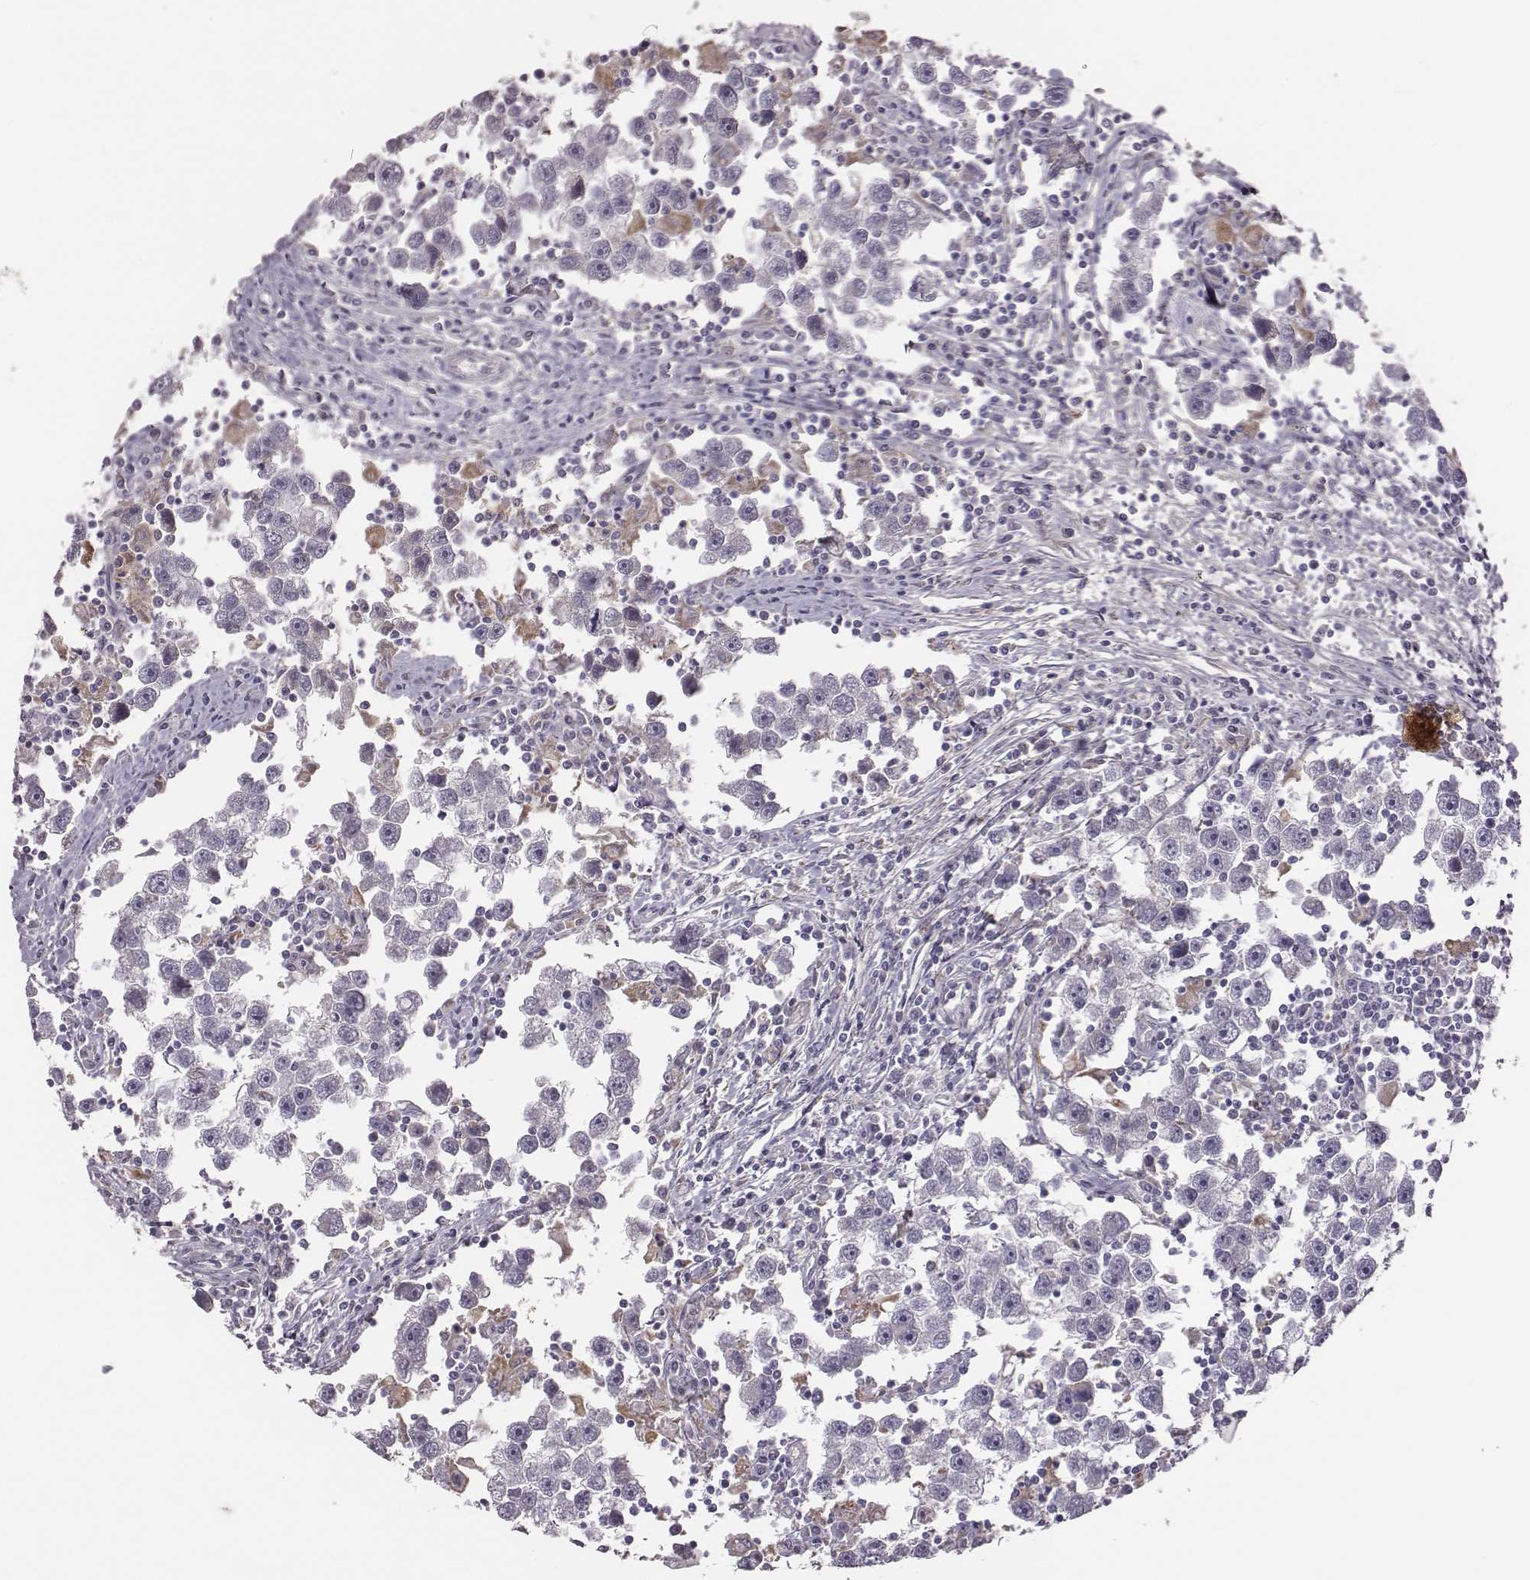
{"staining": {"intensity": "negative", "quantity": "none", "location": "none"}, "tissue": "testis cancer", "cell_type": "Tumor cells", "image_type": "cancer", "snomed": [{"axis": "morphology", "description": "Seminoma, NOS"}, {"axis": "topography", "description": "Testis"}], "caption": "Testis seminoma was stained to show a protein in brown. There is no significant positivity in tumor cells. (DAB (3,3'-diaminobenzidine) IHC with hematoxylin counter stain).", "gene": "KMO", "patient": {"sex": "male", "age": 30}}